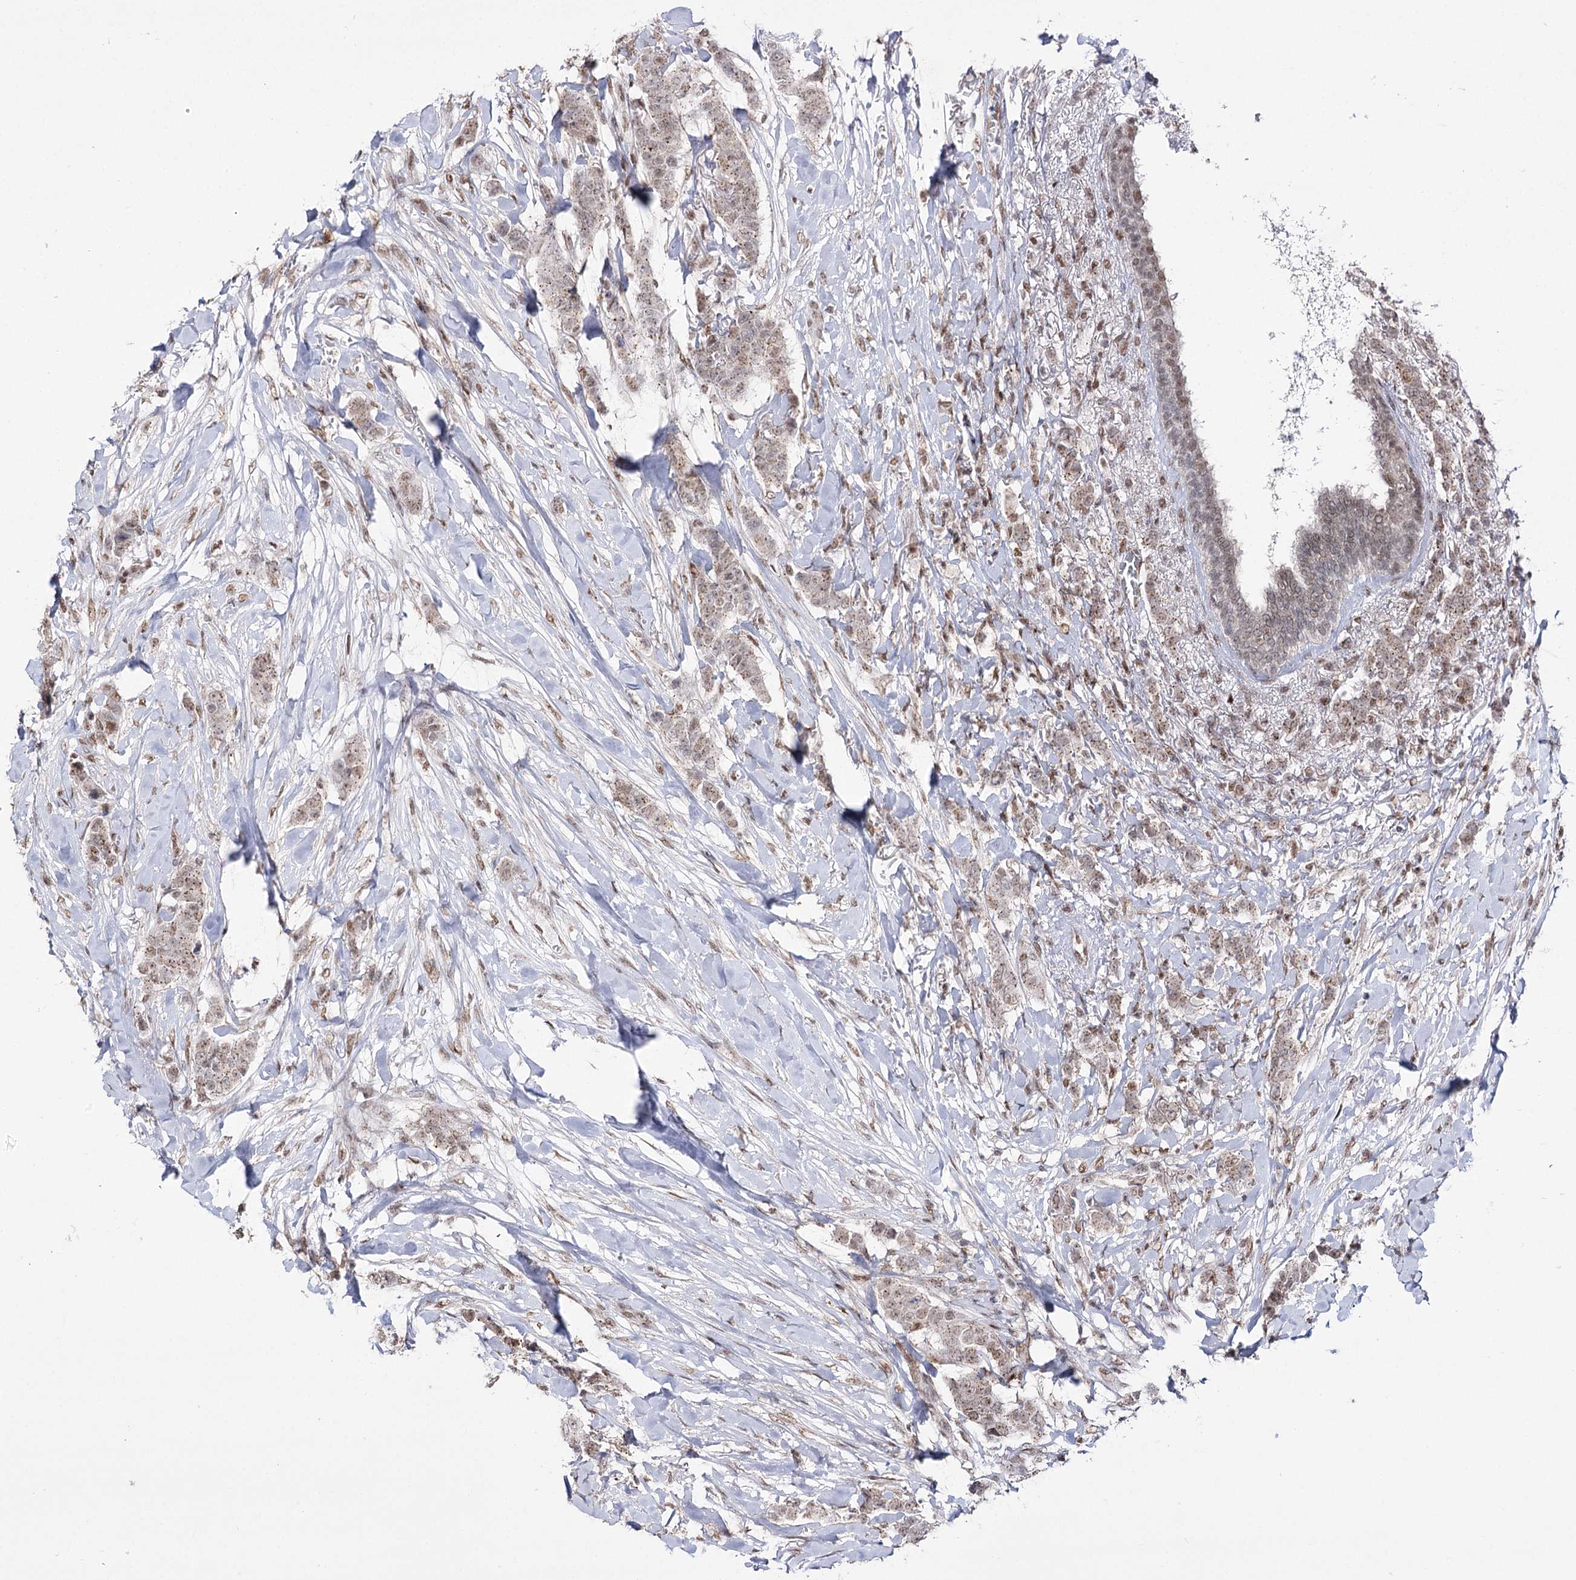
{"staining": {"intensity": "weak", "quantity": ">75%", "location": "nuclear"}, "tissue": "breast cancer", "cell_type": "Tumor cells", "image_type": "cancer", "snomed": [{"axis": "morphology", "description": "Duct carcinoma"}, {"axis": "topography", "description": "Breast"}], "caption": "Immunohistochemical staining of breast cancer (infiltrating ductal carcinoma) exhibits low levels of weak nuclear protein staining in approximately >75% of tumor cells.", "gene": "VGLL4", "patient": {"sex": "female", "age": 40}}